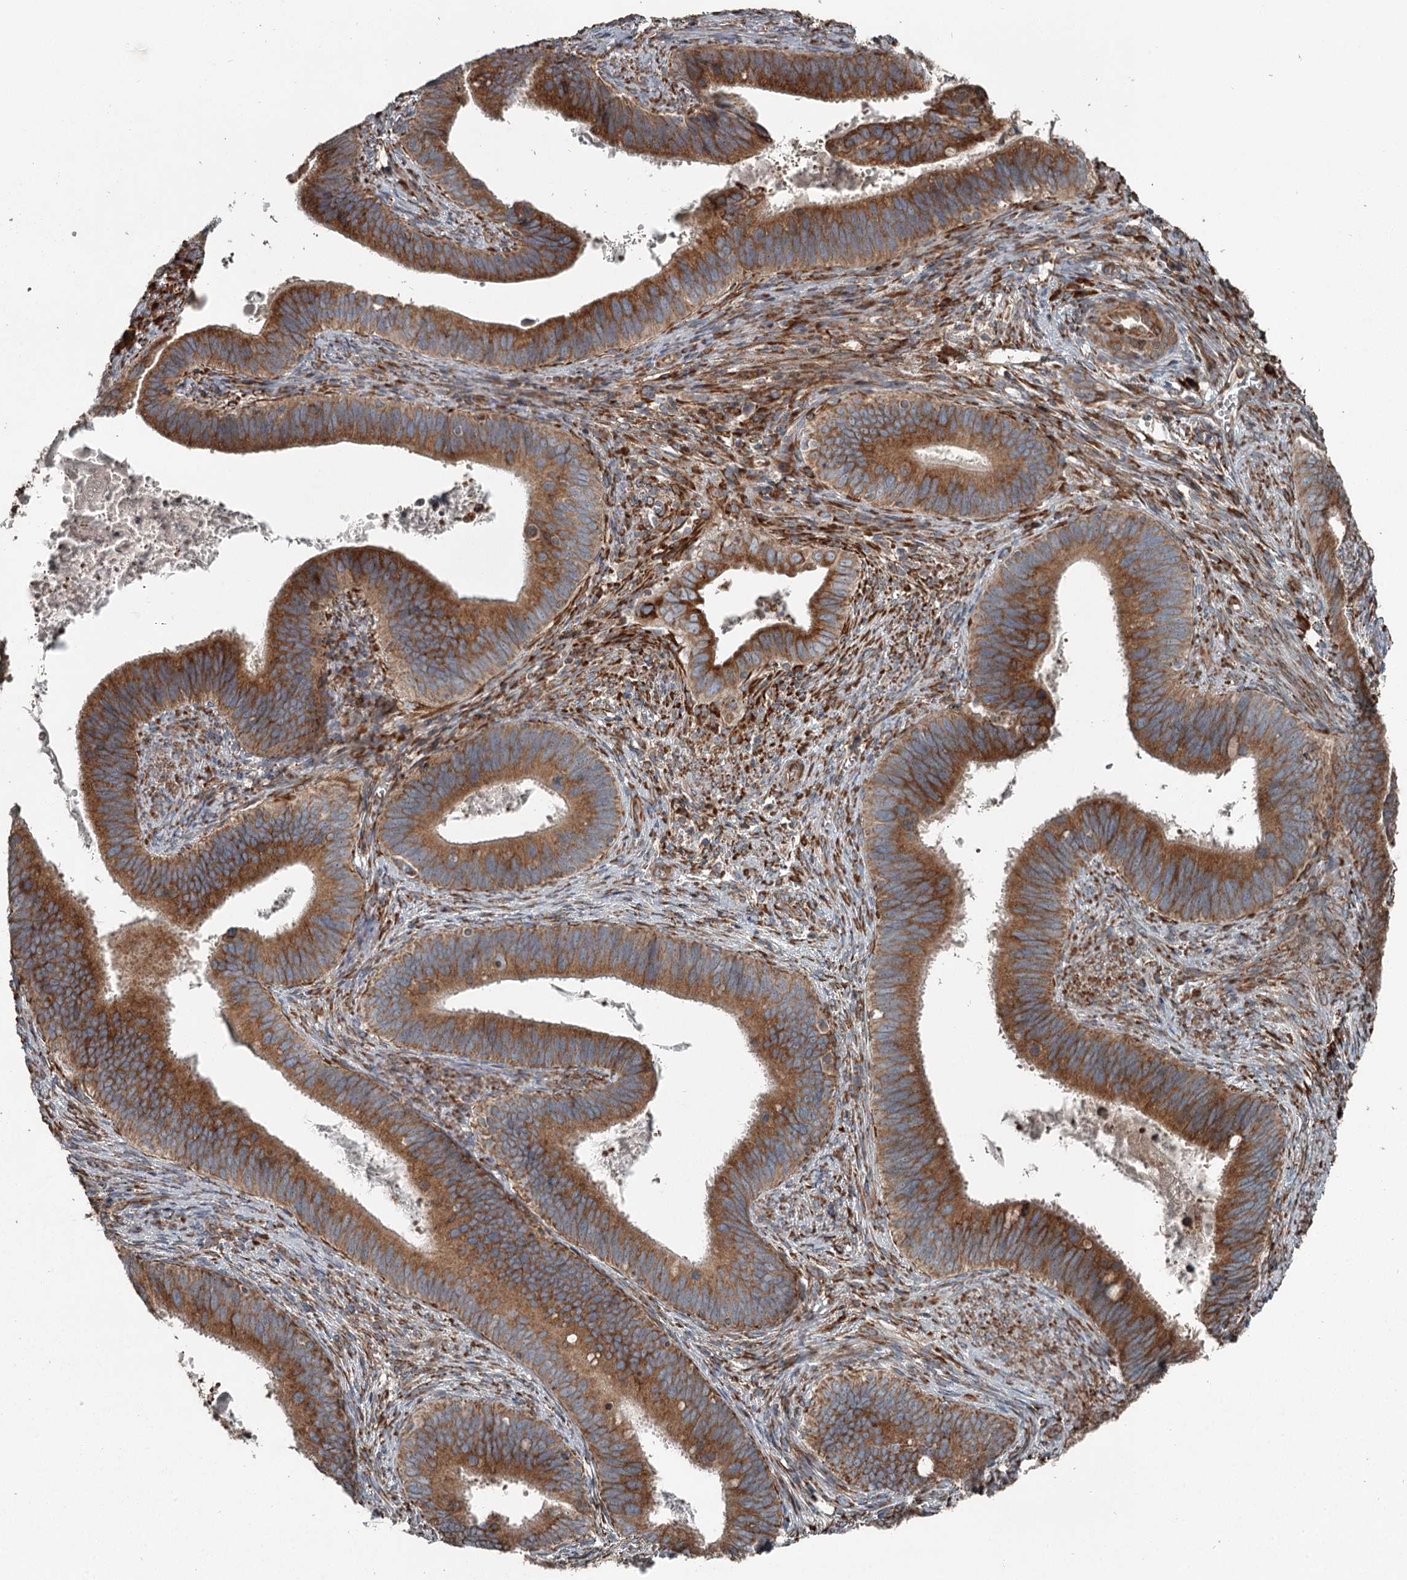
{"staining": {"intensity": "moderate", "quantity": ">75%", "location": "cytoplasmic/membranous"}, "tissue": "cervical cancer", "cell_type": "Tumor cells", "image_type": "cancer", "snomed": [{"axis": "morphology", "description": "Adenocarcinoma, NOS"}, {"axis": "topography", "description": "Cervix"}], "caption": "Protein staining of cervical adenocarcinoma tissue reveals moderate cytoplasmic/membranous positivity in about >75% of tumor cells. The staining was performed using DAB, with brown indicating positive protein expression. Nuclei are stained blue with hematoxylin.", "gene": "RASSF8", "patient": {"sex": "female", "age": 42}}